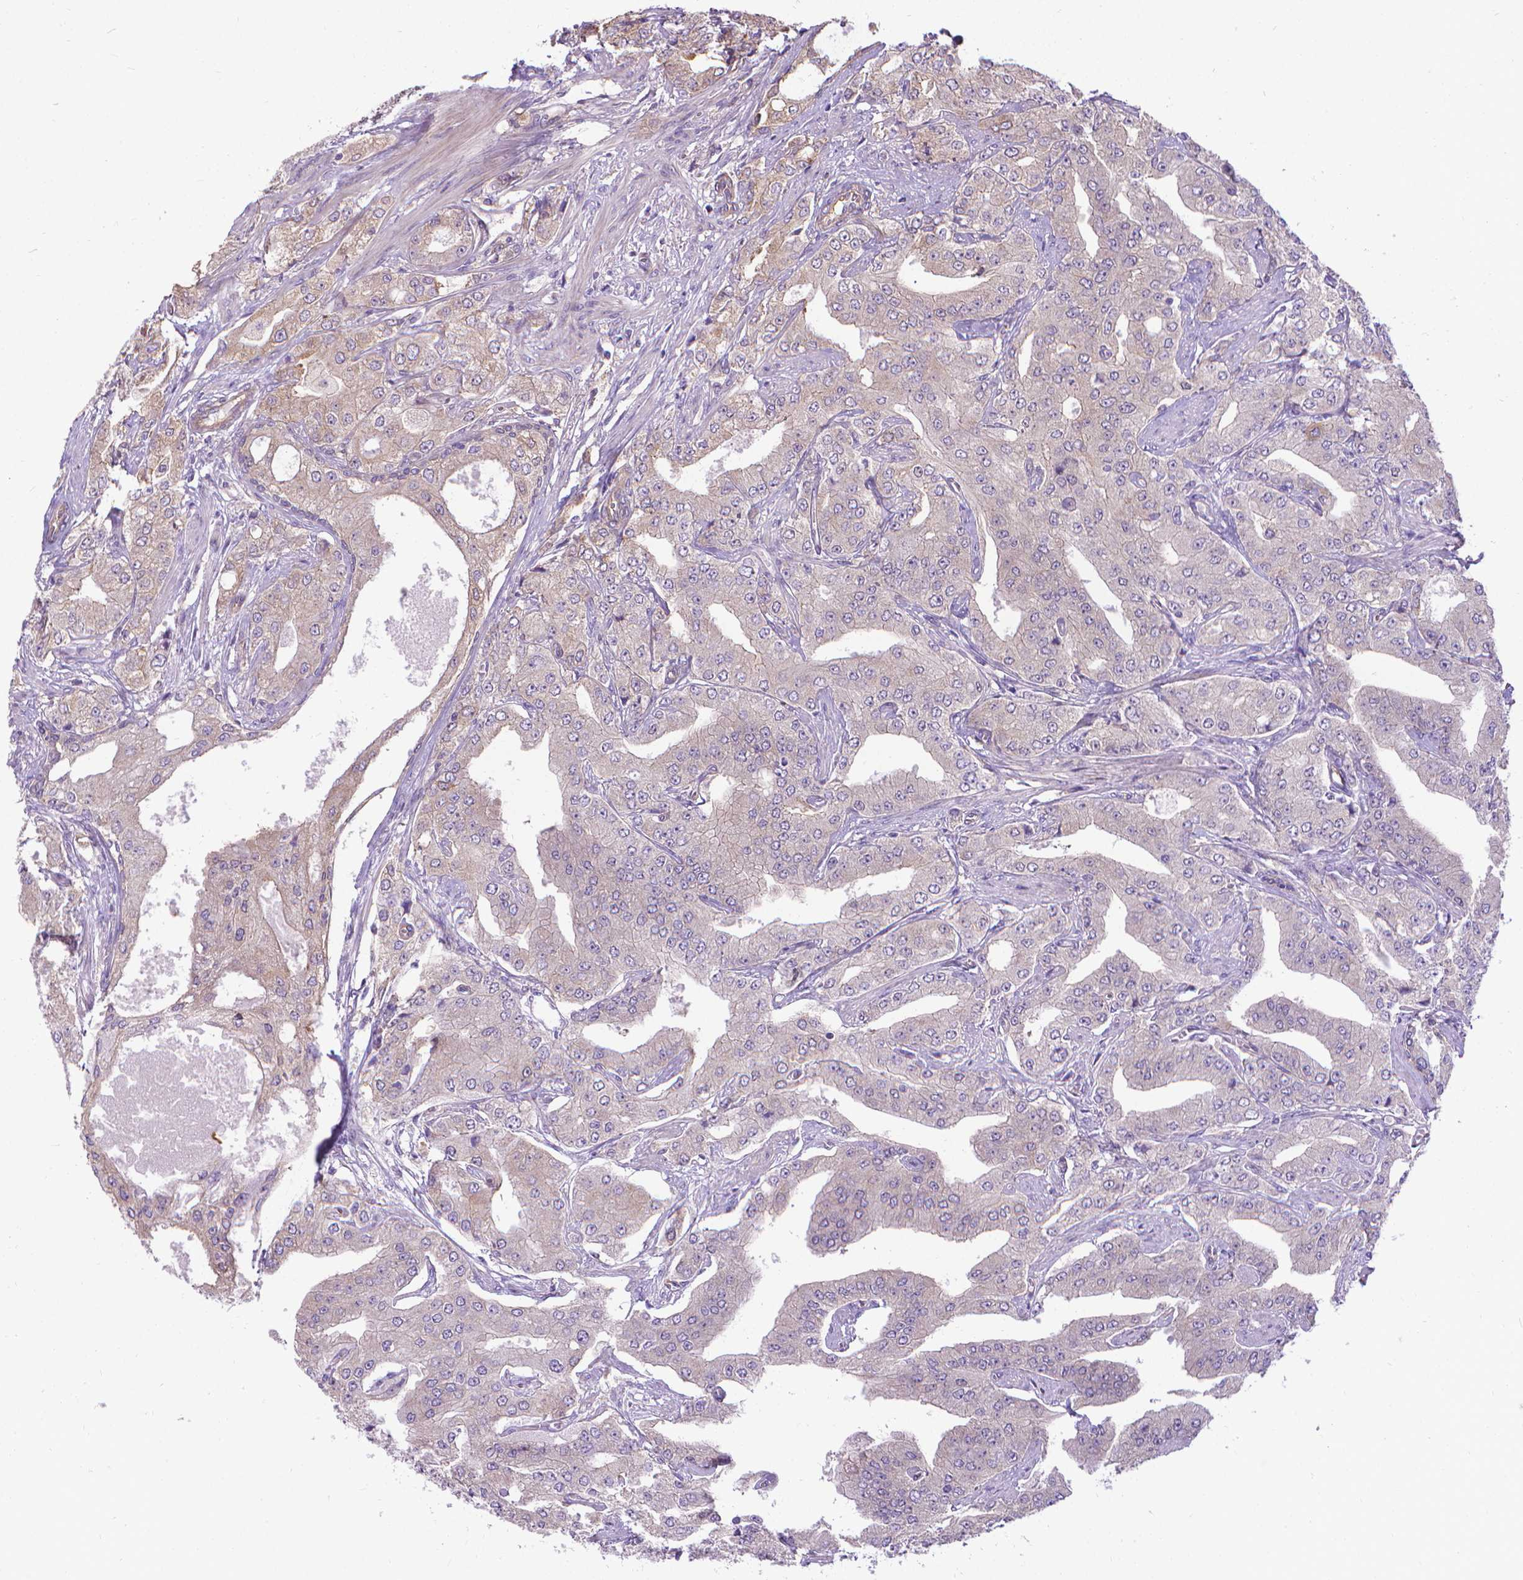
{"staining": {"intensity": "weak", "quantity": "<25%", "location": "cytoplasmic/membranous"}, "tissue": "prostate cancer", "cell_type": "Tumor cells", "image_type": "cancer", "snomed": [{"axis": "morphology", "description": "Adenocarcinoma, Low grade"}, {"axis": "topography", "description": "Prostate"}], "caption": "Prostate low-grade adenocarcinoma was stained to show a protein in brown. There is no significant staining in tumor cells.", "gene": "CFAP299", "patient": {"sex": "male", "age": 60}}